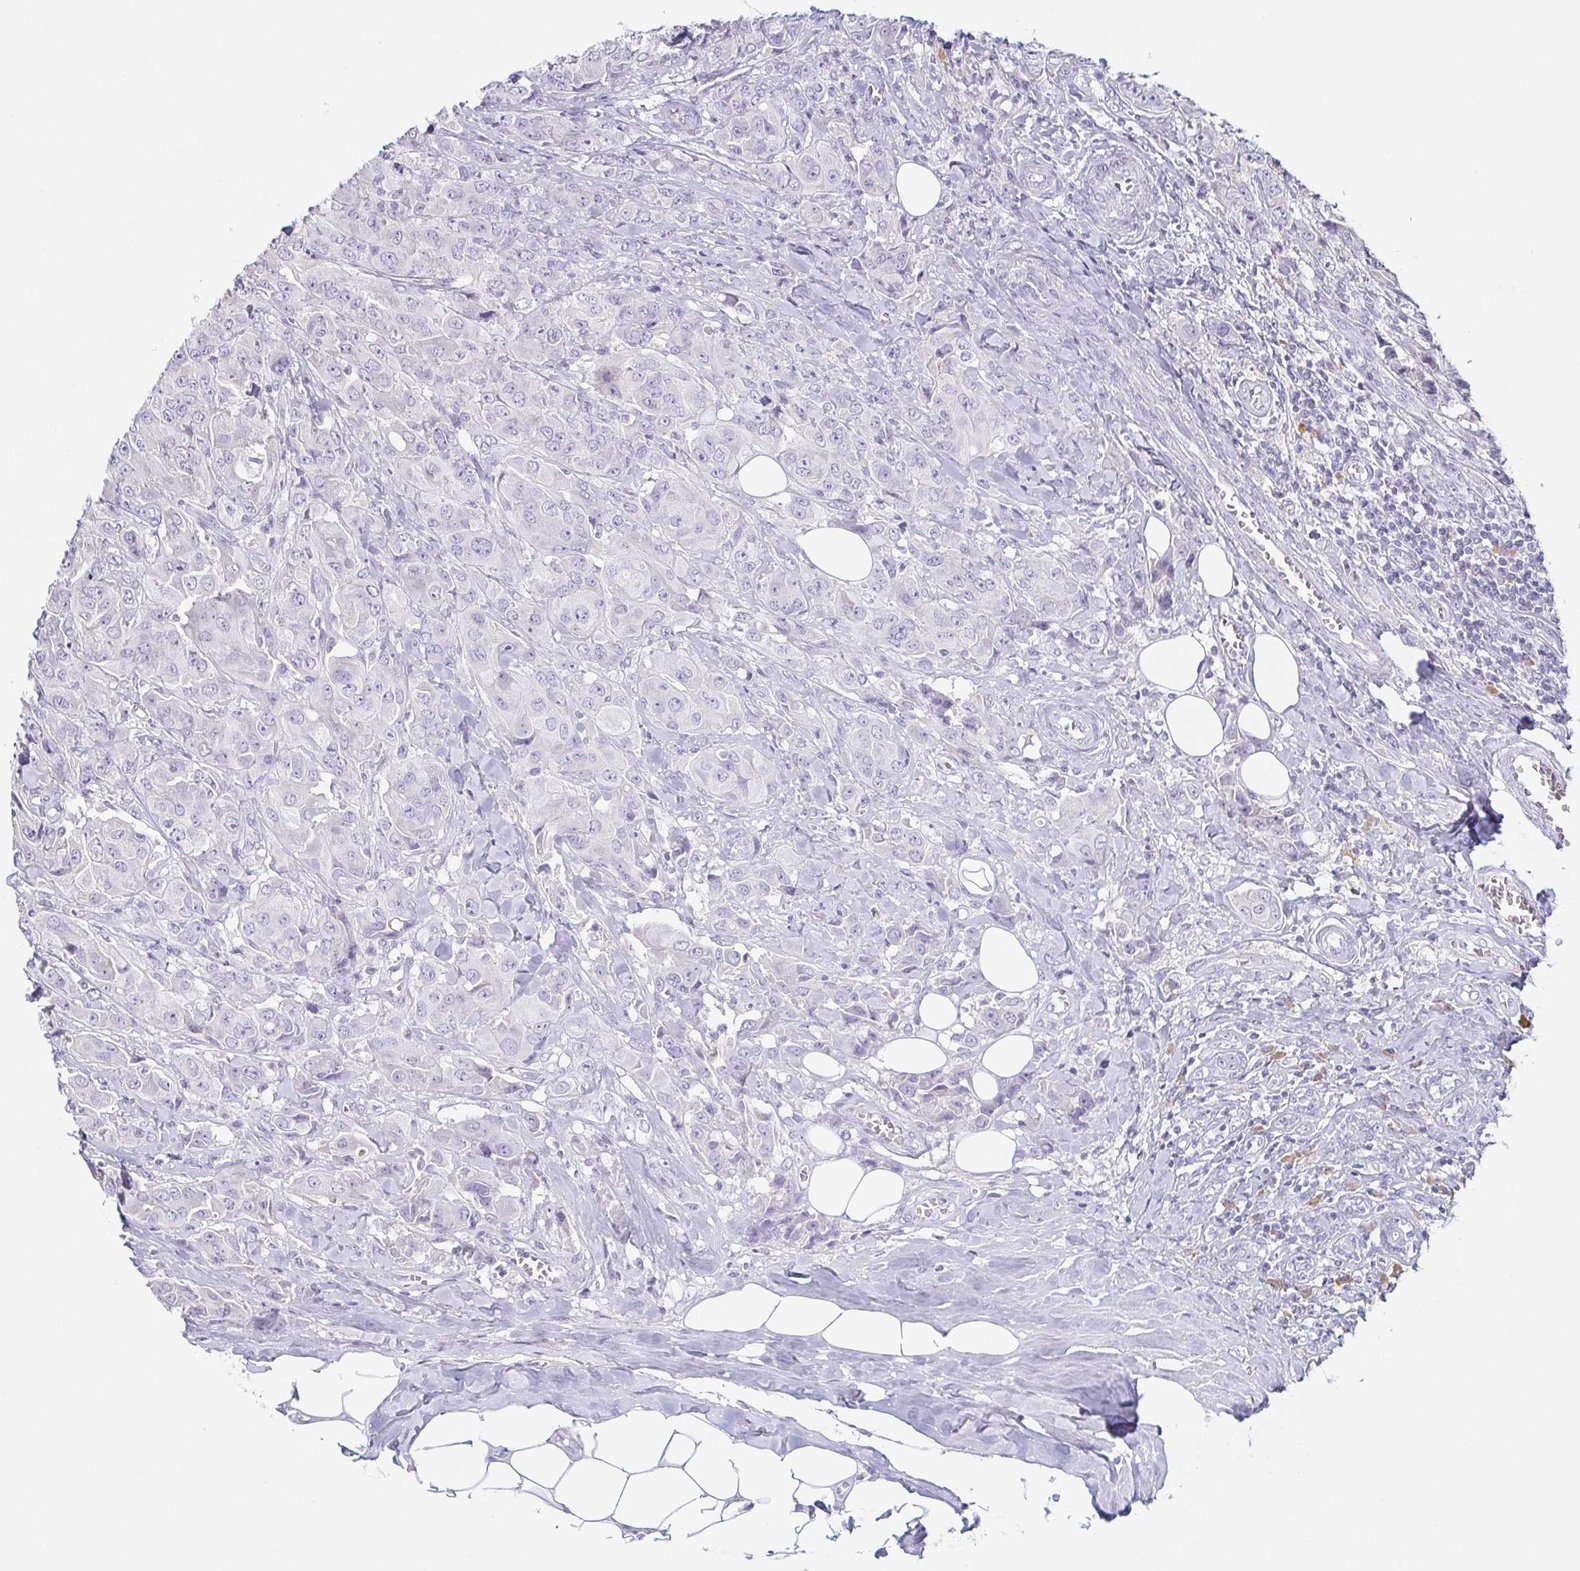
{"staining": {"intensity": "negative", "quantity": "none", "location": "none"}, "tissue": "breast cancer", "cell_type": "Tumor cells", "image_type": "cancer", "snomed": [{"axis": "morphology", "description": "Normal tissue, NOS"}, {"axis": "morphology", "description": "Duct carcinoma"}, {"axis": "topography", "description": "Breast"}], "caption": "DAB immunohistochemical staining of breast intraductal carcinoma demonstrates no significant positivity in tumor cells.", "gene": "PRR27", "patient": {"sex": "female", "age": 43}}